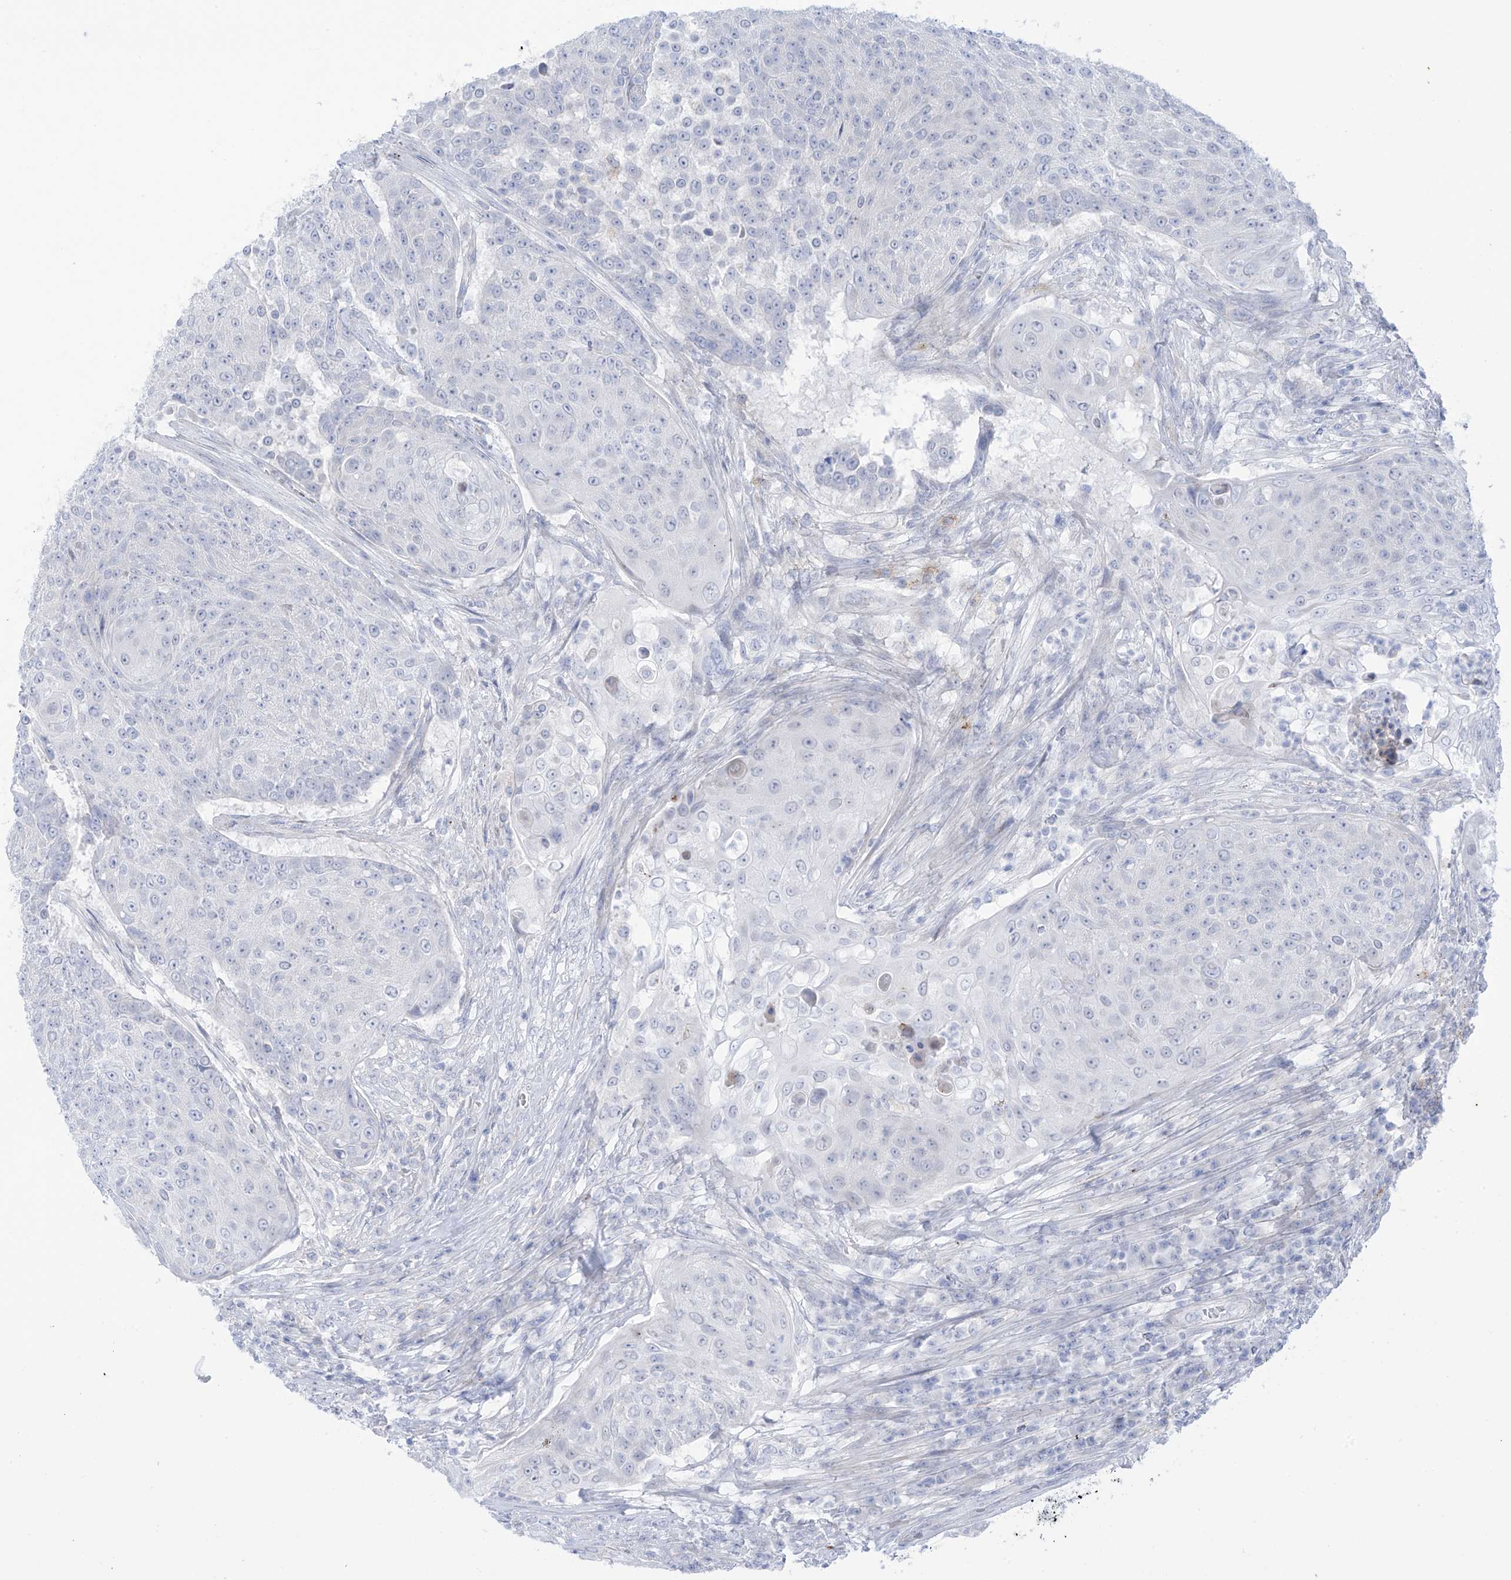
{"staining": {"intensity": "negative", "quantity": "none", "location": "none"}, "tissue": "urothelial cancer", "cell_type": "Tumor cells", "image_type": "cancer", "snomed": [{"axis": "morphology", "description": "Urothelial carcinoma, High grade"}, {"axis": "topography", "description": "Urinary bladder"}], "caption": "Human urothelial cancer stained for a protein using immunohistochemistry (IHC) reveals no positivity in tumor cells.", "gene": "PSPH", "patient": {"sex": "female", "age": 63}}